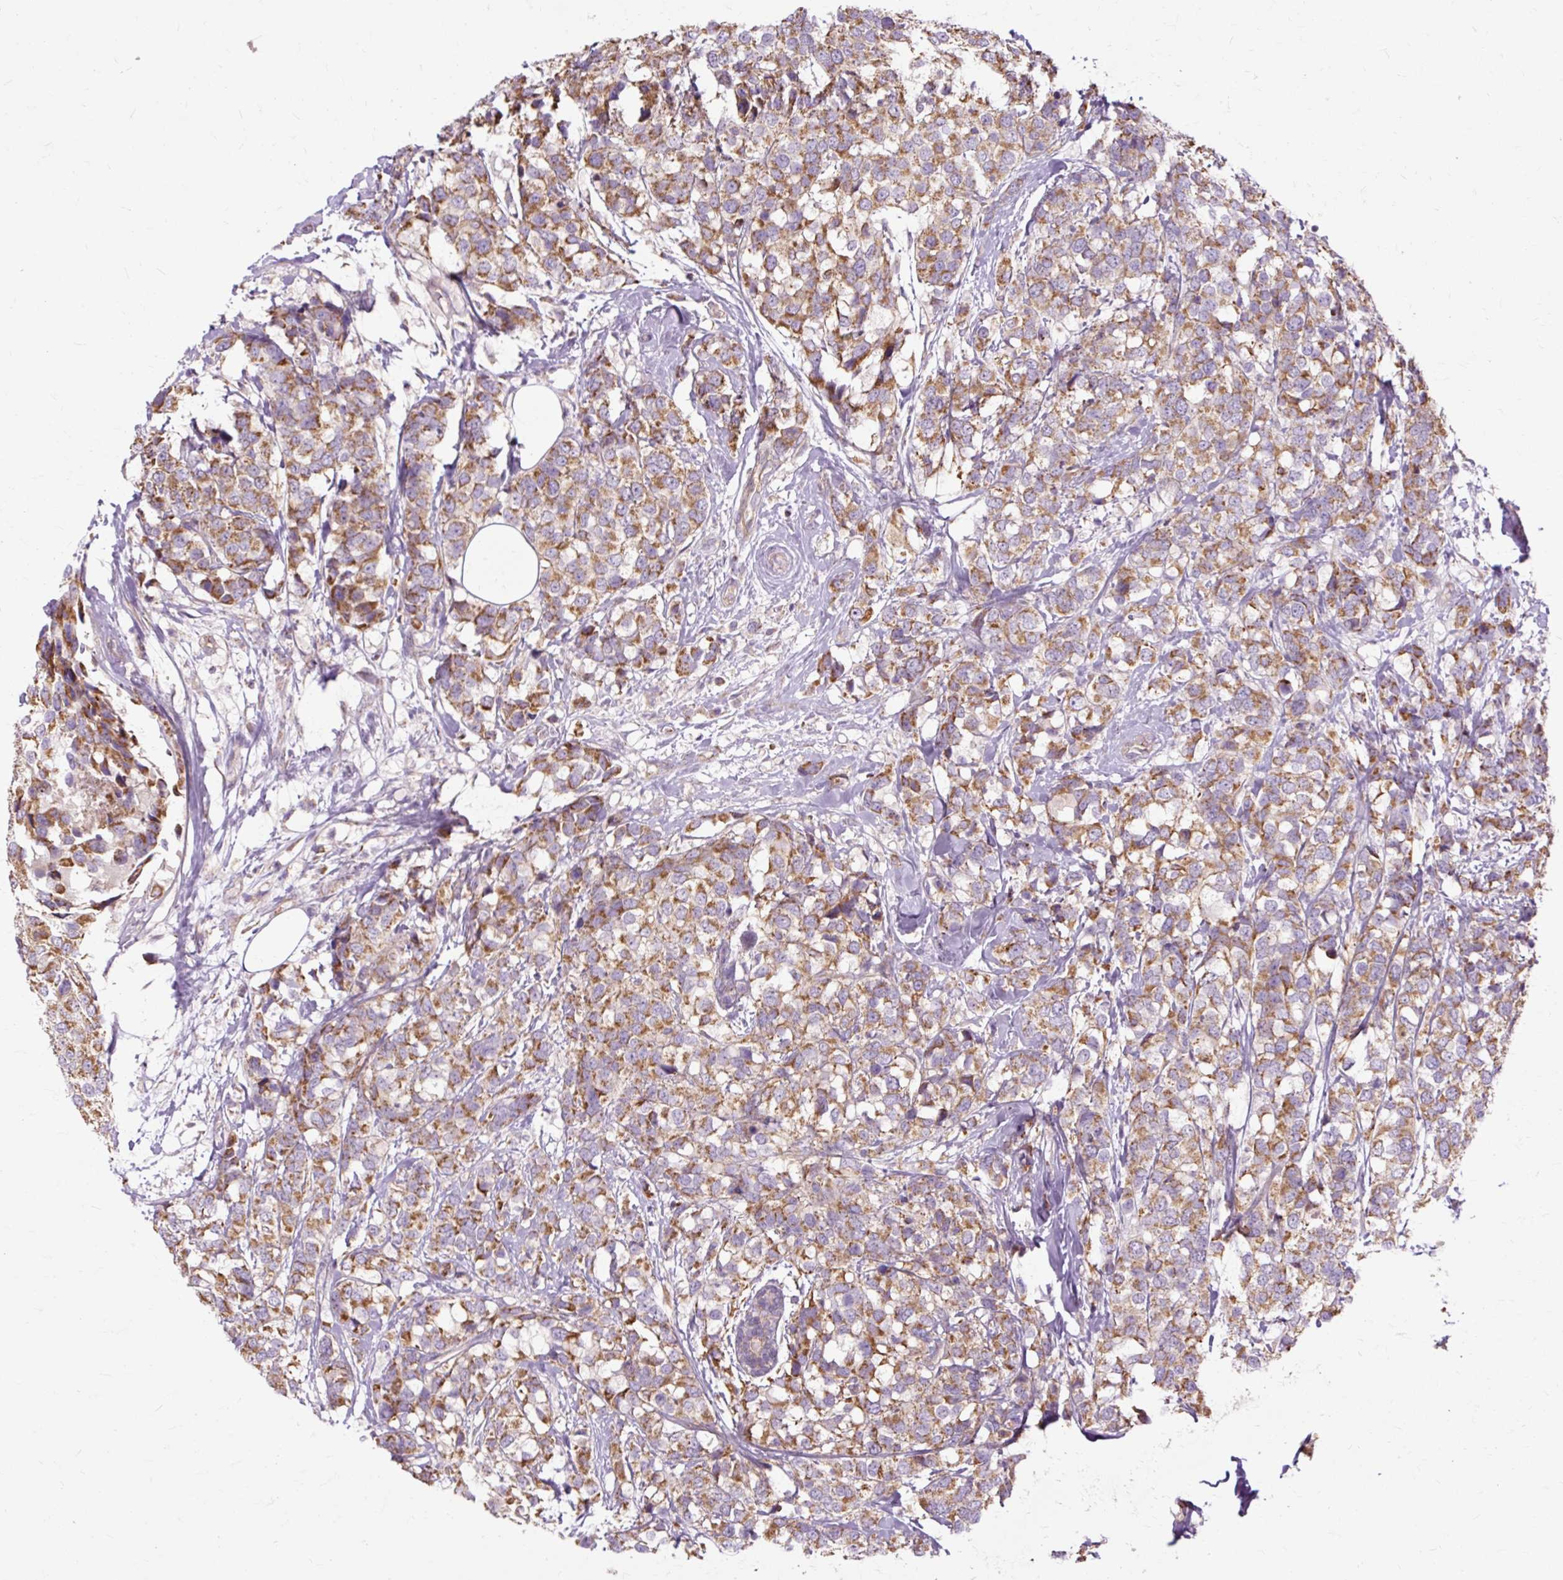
{"staining": {"intensity": "moderate", "quantity": ">75%", "location": "cytoplasmic/membranous"}, "tissue": "breast cancer", "cell_type": "Tumor cells", "image_type": "cancer", "snomed": [{"axis": "morphology", "description": "Lobular carcinoma"}, {"axis": "topography", "description": "Breast"}], "caption": "Protein staining displays moderate cytoplasmic/membranous expression in about >75% of tumor cells in breast cancer (lobular carcinoma).", "gene": "PDZD2", "patient": {"sex": "female", "age": 59}}